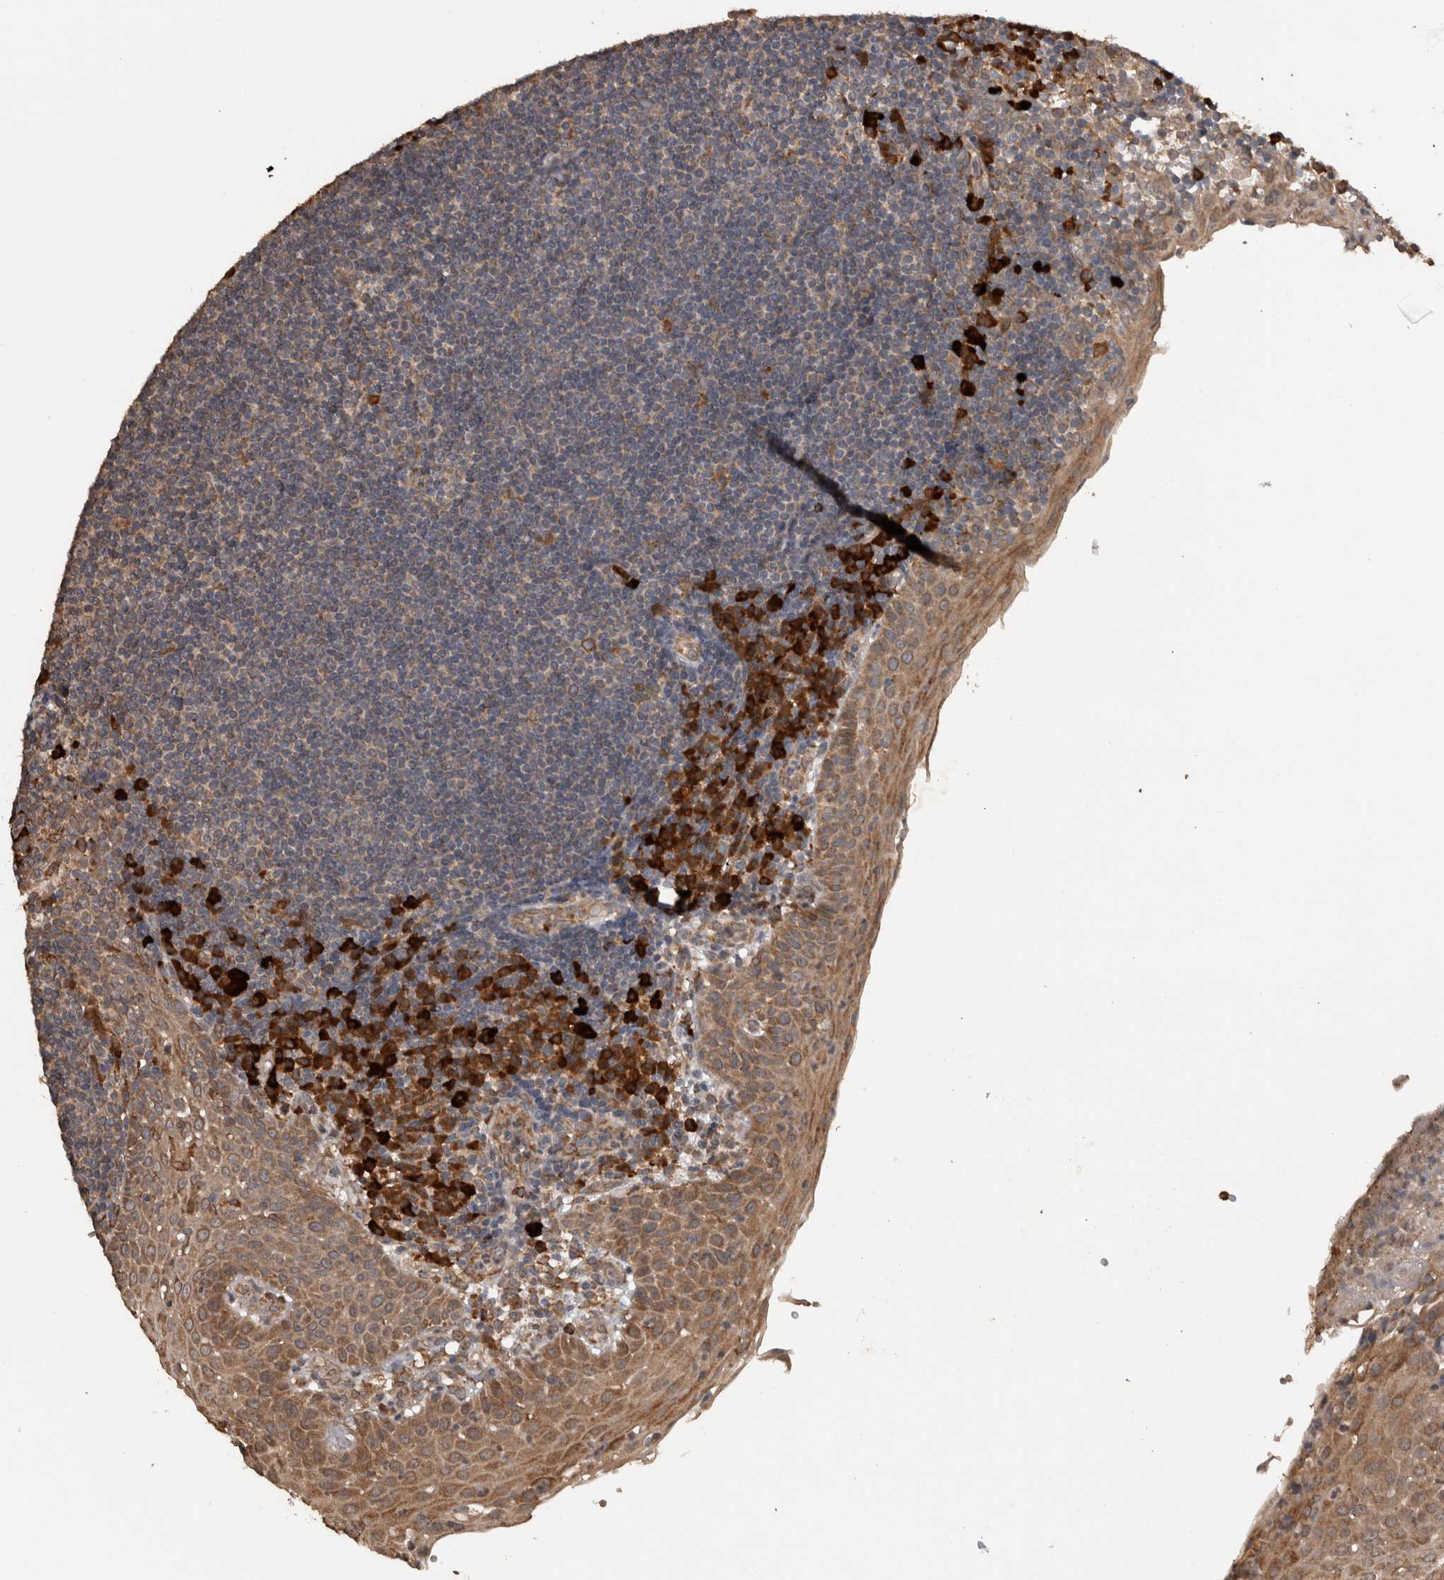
{"staining": {"intensity": "weak", "quantity": ">75%", "location": "cytoplasmic/membranous"}, "tissue": "tonsil", "cell_type": "Germinal center cells", "image_type": "normal", "snomed": [{"axis": "morphology", "description": "Normal tissue, NOS"}, {"axis": "topography", "description": "Tonsil"}], "caption": "Immunohistochemistry (IHC) (DAB) staining of normal tonsil exhibits weak cytoplasmic/membranous protein positivity in approximately >75% of germinal center cells.", "gene": "ADGRL3", "patient": {"sex": "female", "age": 40}}